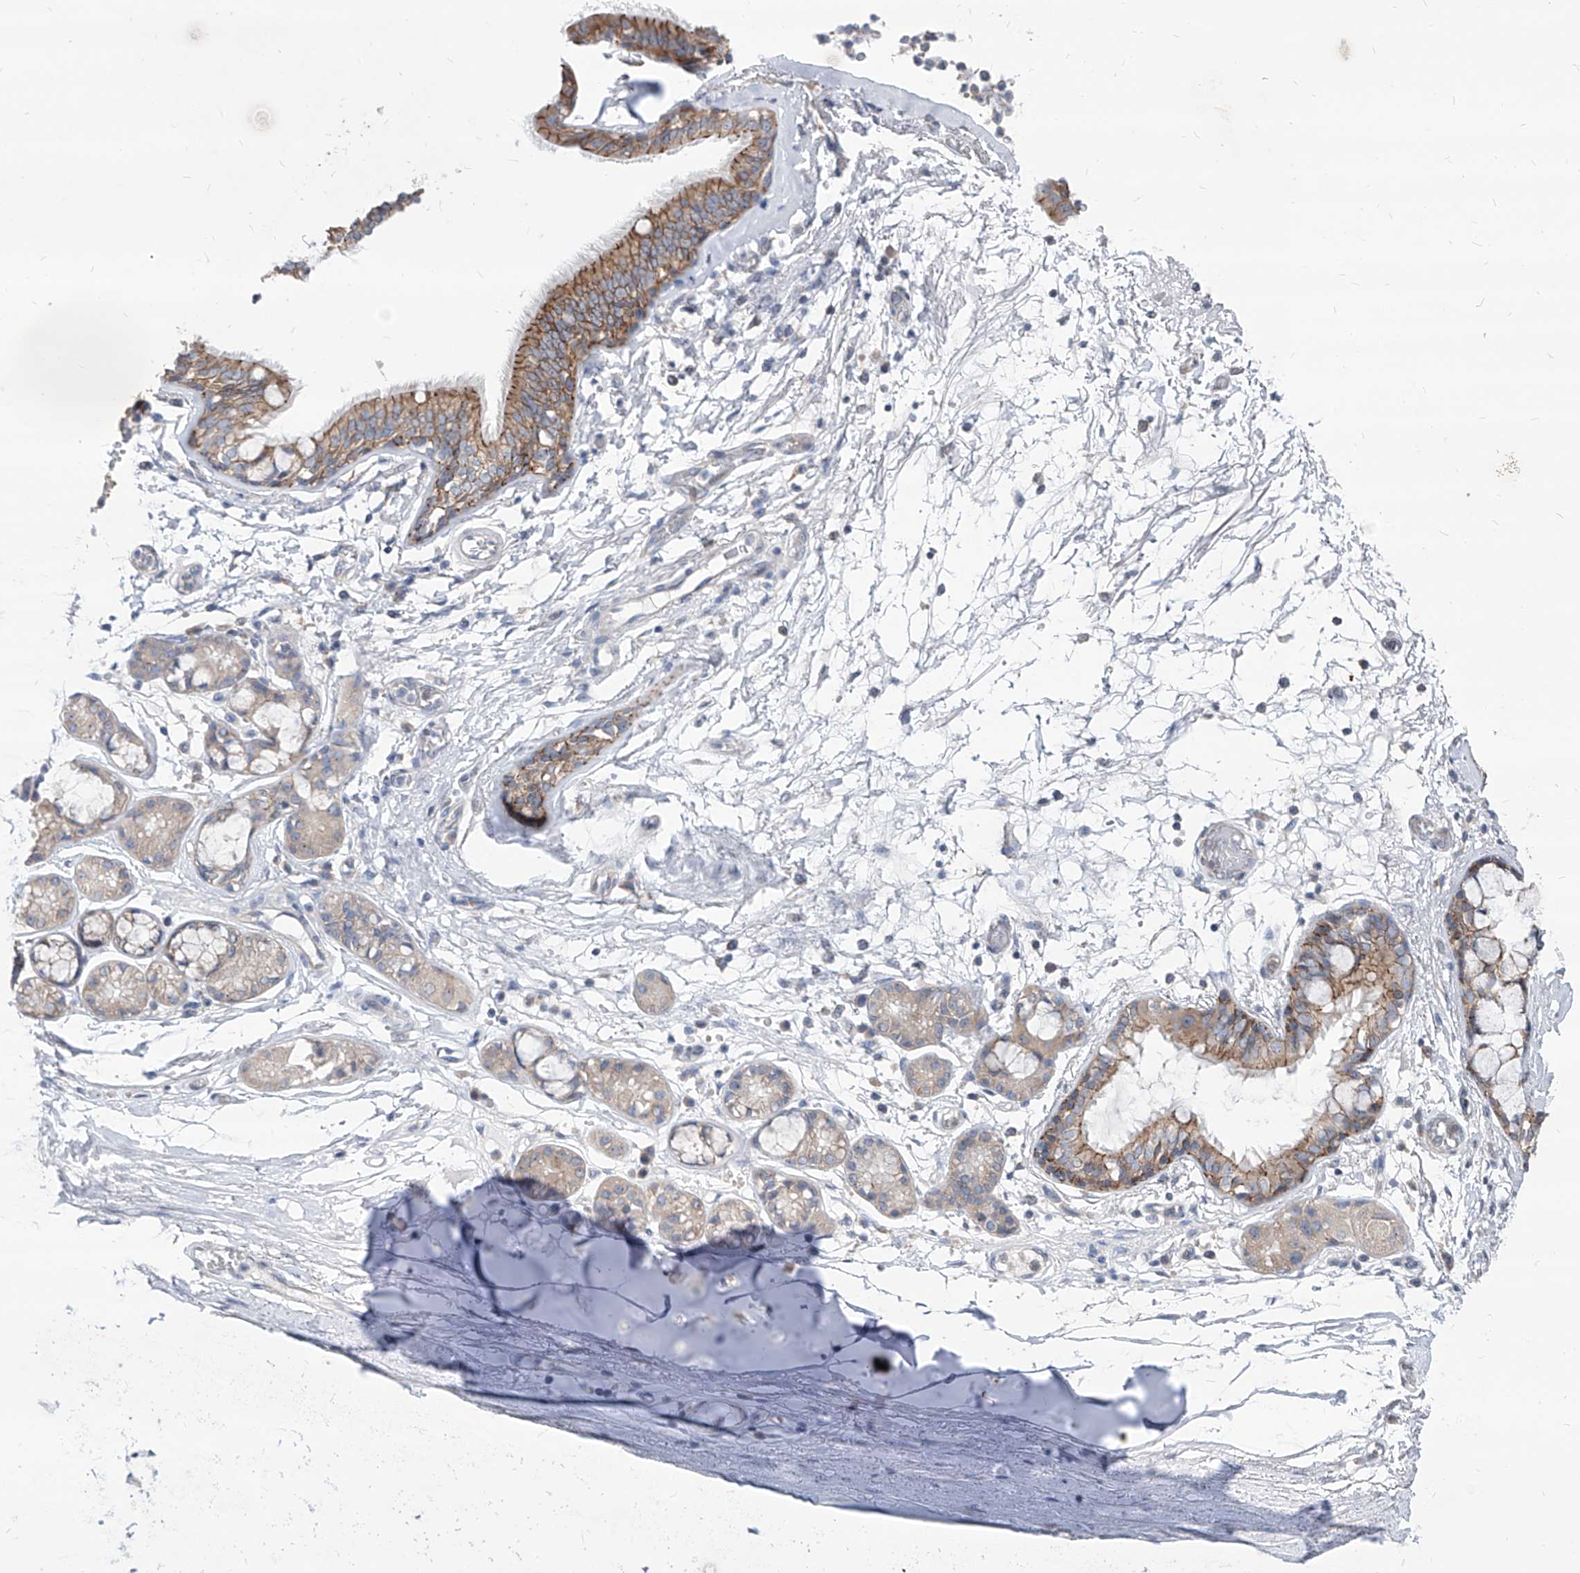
{"staining": {"intensity": "negative", "quantity": "none", "location": "none"}, "tissue": "adipose tissue", "cell_type": "Adipocytes", "image_type": "normal", "snomed": [{"axis": "morphology", "description": "Normal tissue, NOS"}, {"axis": "topography", "description": "Cartilage tissue"}], "caption": "High magnification brightfield microscopy of normal adipose tissue stained with DAB (3,3'-diaminobenzidine) (brown) and counterstained with hematoxylin (blue): adipocytes show no significant staining. Brightfield microscopy of immunohistochemistry (IHC) stained with DAB (brown) and hematoxylin (blue), captured at high magnification.", "gene": "AGPS", "patient": {"sex": "female", "age": 63}}